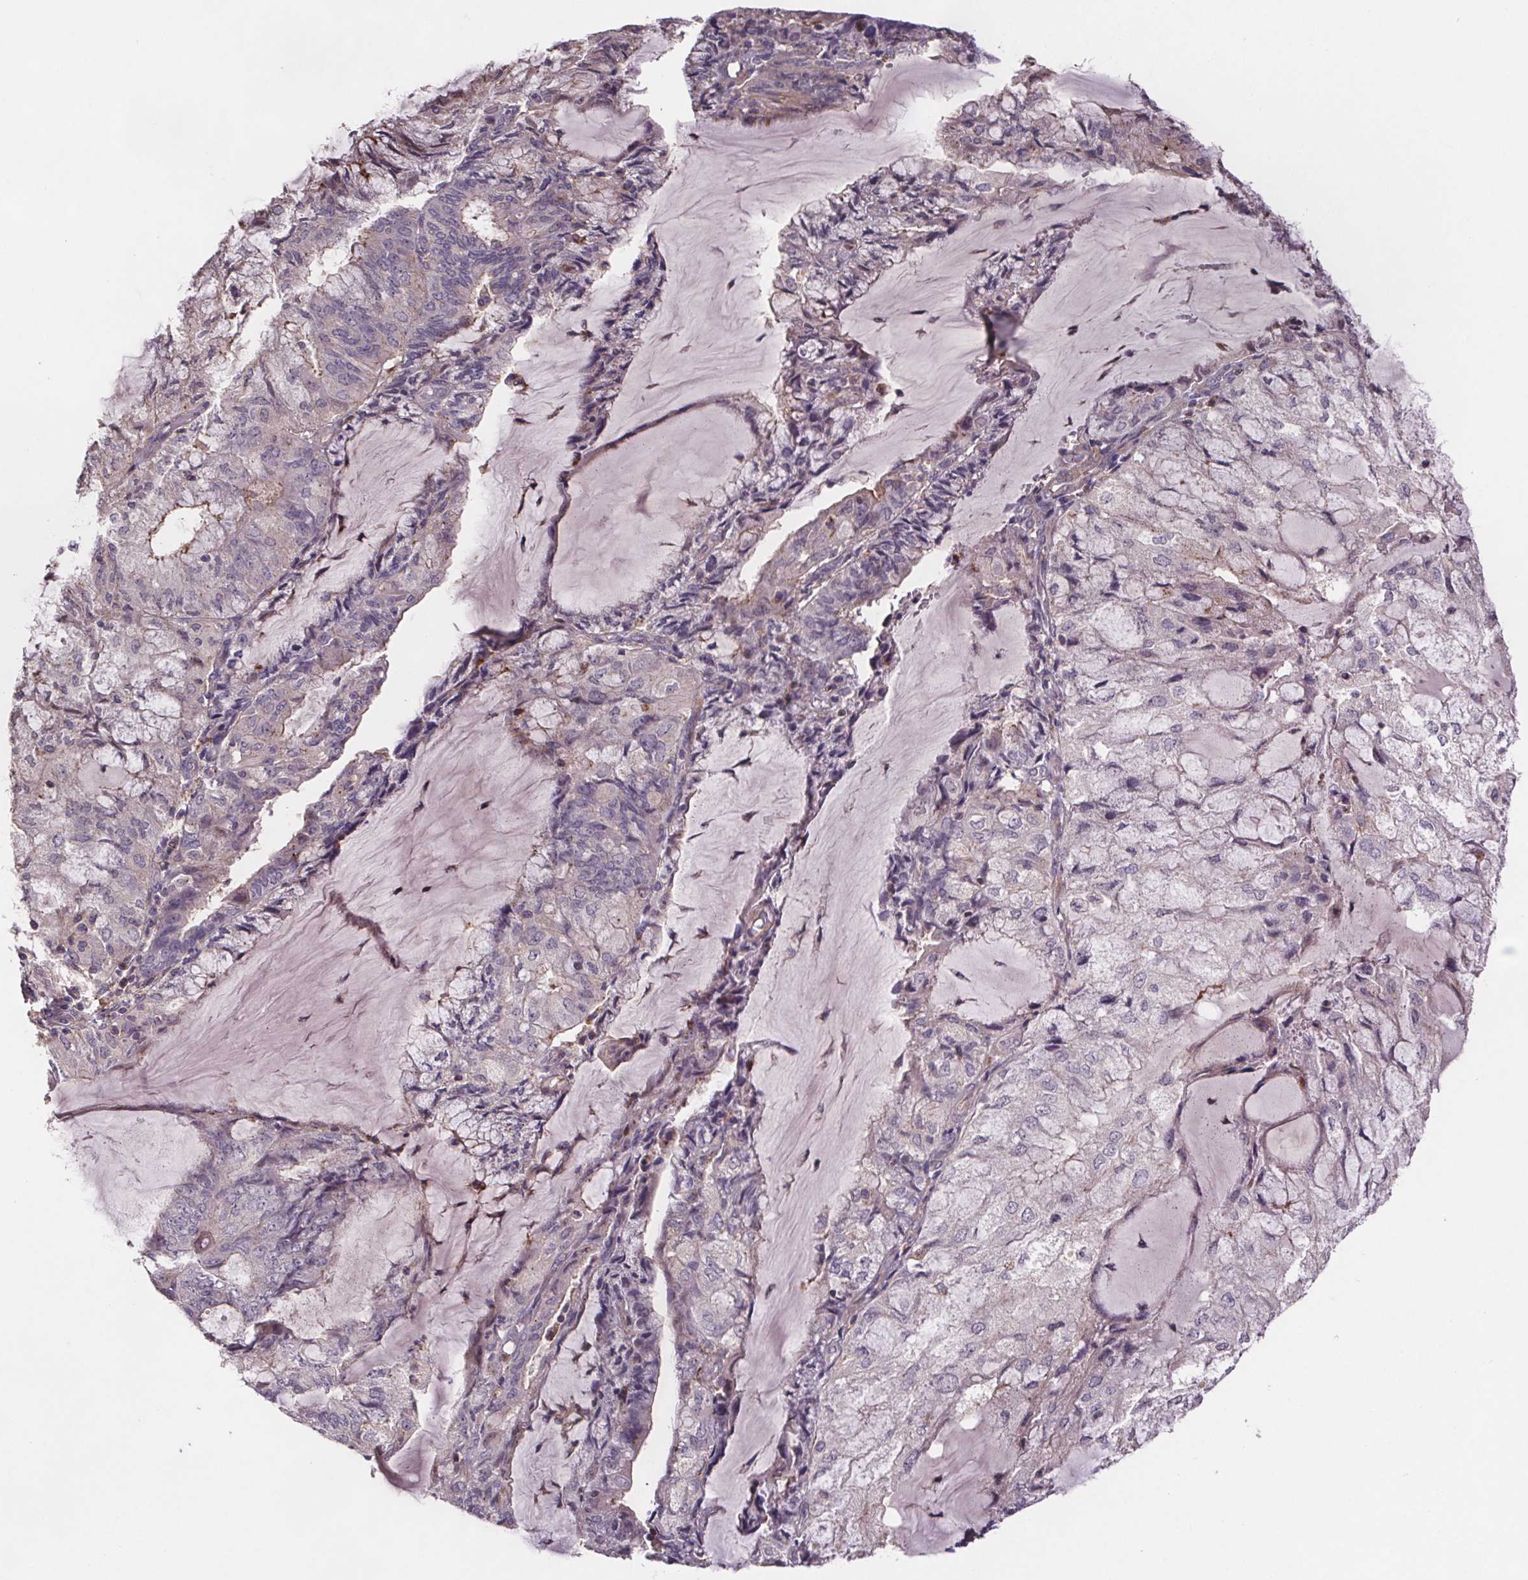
{"staining": {"intensity": "negative", "quantity": "none", "location": "none"}, "tissue": "endometrial cancer", "cell_type": "Tumor cells", "image_type": "cancer", "snomed": [{"axis": "morphology", "description": "Adenocarcinoma, NOS"}, {"axis": "topography", "description": "Endometrium"}], "caption": "An immunohistochemistry micrograph of endometrial cancer (adenocarcinoma) is shown. There is no staining in tumor cells of endometrial cancer (adenocarcinoma).", "gene": "CLN3", "patient": {"sex": "female", "age": 81}}